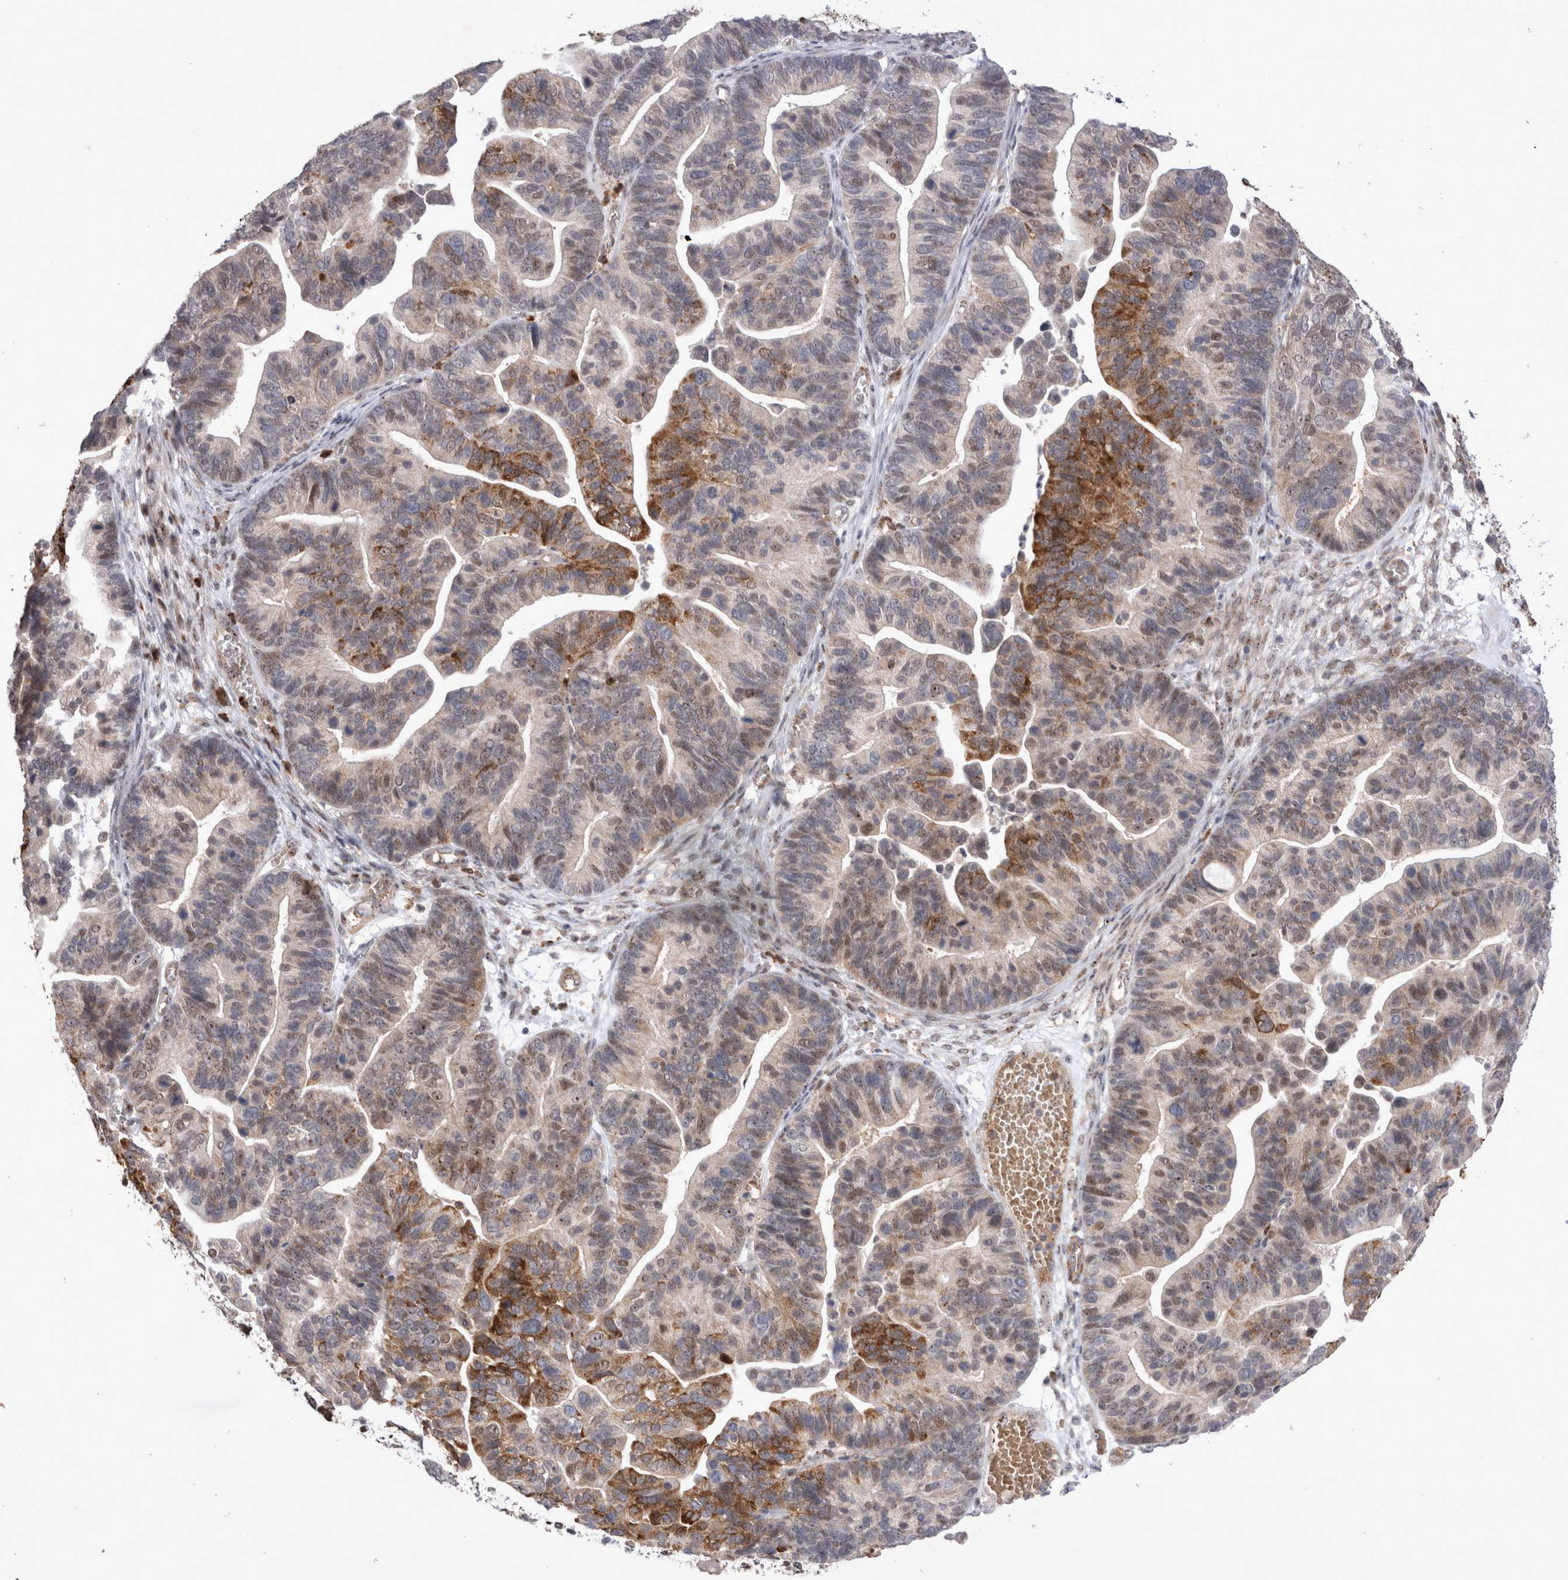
{"staining": {"intensity": "moderate", "quantity": "25%-75%", "location": "cytoplasmic/membranous,nuclear"}, "tissue": "ovarian cancer", "cell_type": "Tumor cells", "image_type": "cancer", "snomed": [{"axis": "morphology", "description": "Cystadenocarcinoma, serous, NOS"}, {"axis": "topography", "description": "Ovary"}], "caption": "Approximately 25%-75% of tumor cells in ovarian cancer show moderate cytoplasmic/membranous and nuclear protein expression as visualized by brown immunohistochemical staining.", "gene": "STK11", "patient": {"sex": "female", "age": 56}}